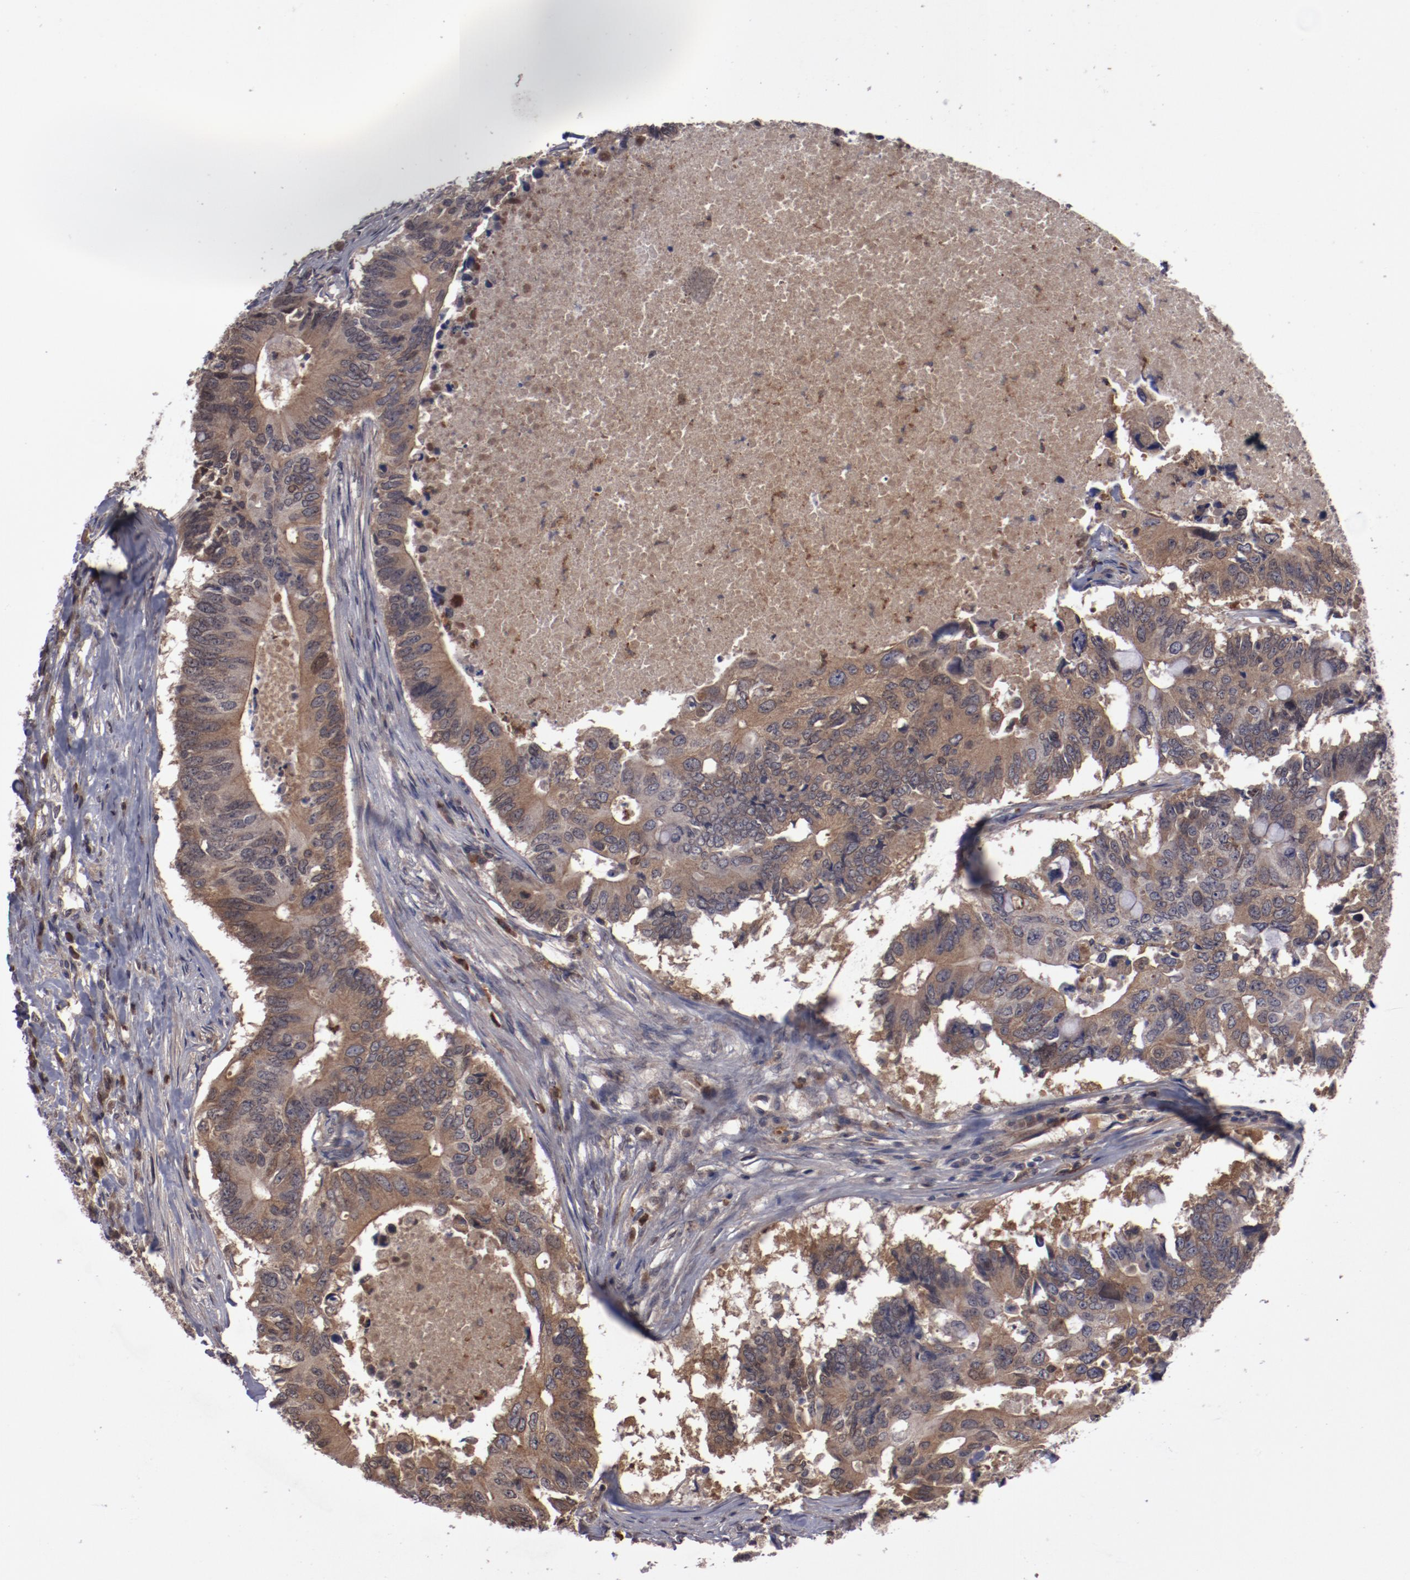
{"staining": {"intensity": "weak", "quantity": ">75%", "location": "cytoplasmic/membranous"}, "tissue": "colorectal cancer", "cell_type": "Tumor cells", "image_type": "cancer", "snomed": [{"axis": "morphology", "description": "Adenocarcinoma, NOS"}, {"axis": "topography", "description": "Colon"}], "caption": "Tumor cells demonstrate low levels of weak cytoplasmic/membranous expression in about >75% of cells in adenocarcinoma (colorectal). The staining is performed using DAB brown chromogen to label protein expression. The nuclei are counter-stained blue using hematoxylin.", "gene": "SERPINA7", "patient": {"sex": "male", "age": 71}}